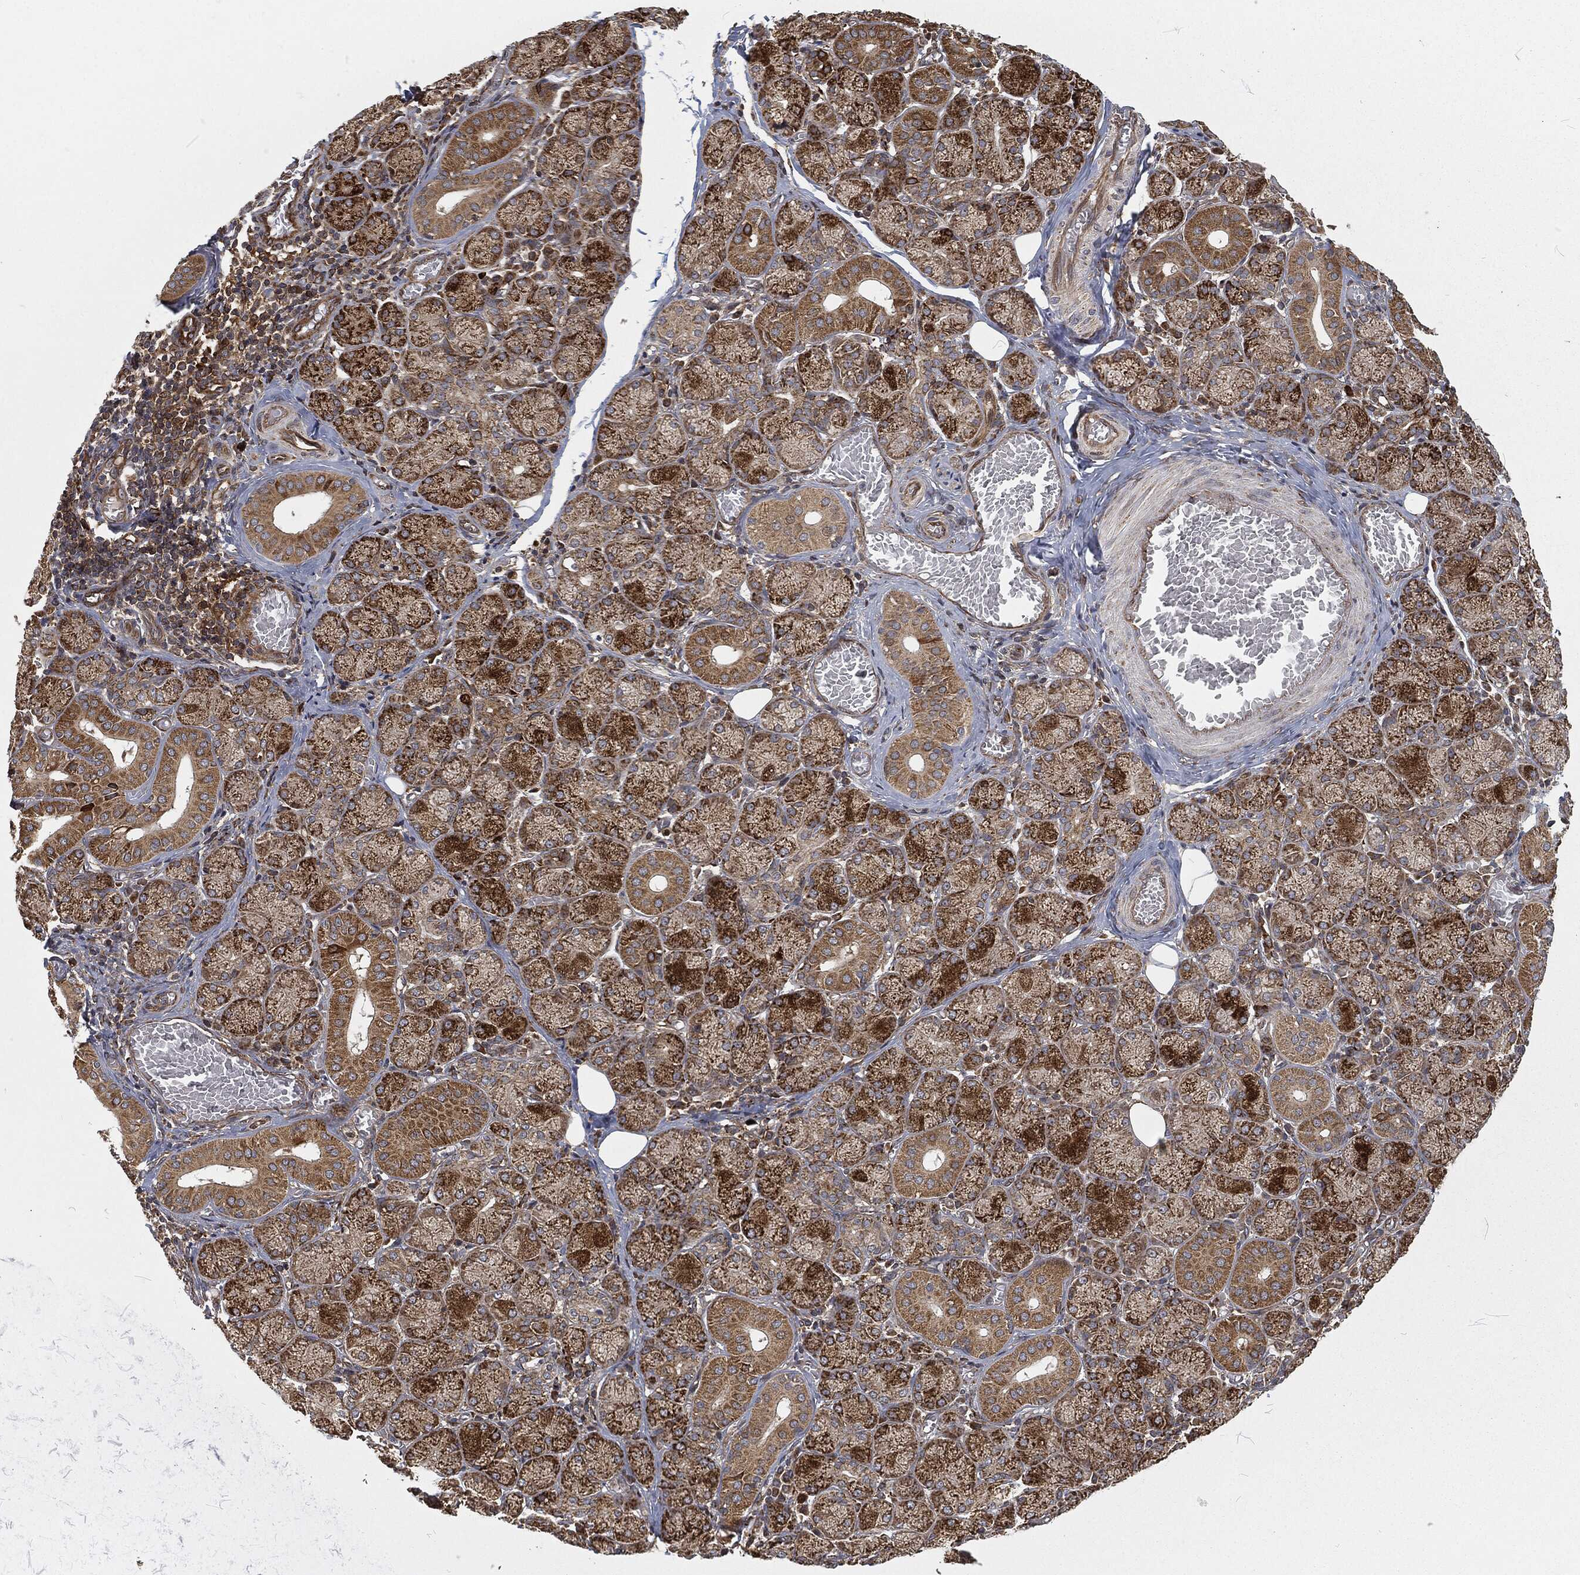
{"staining": {"intensity": "strong", "quantity": ">75%", "location": "cytoplasmic/membranous"}, "tissue": "salivary gland", "cell_type": "Glandular cells", "image_type": "normal", "snomed": [{"axis": "morphology", "description": "Normal tissue, NOS"}, {"axis": "topography", "description": "Salivary gland"}, {"axis": "topography", "description": "Peripheral nerve tissue"}], "caption": "IHC of benign human salivary gland displays high levels of strong cytoplasmic/membranous positivity in approximately >75% of glandular cells.", "gene": "RFTN1", "patient": {"sex": "female", "age": 24}}